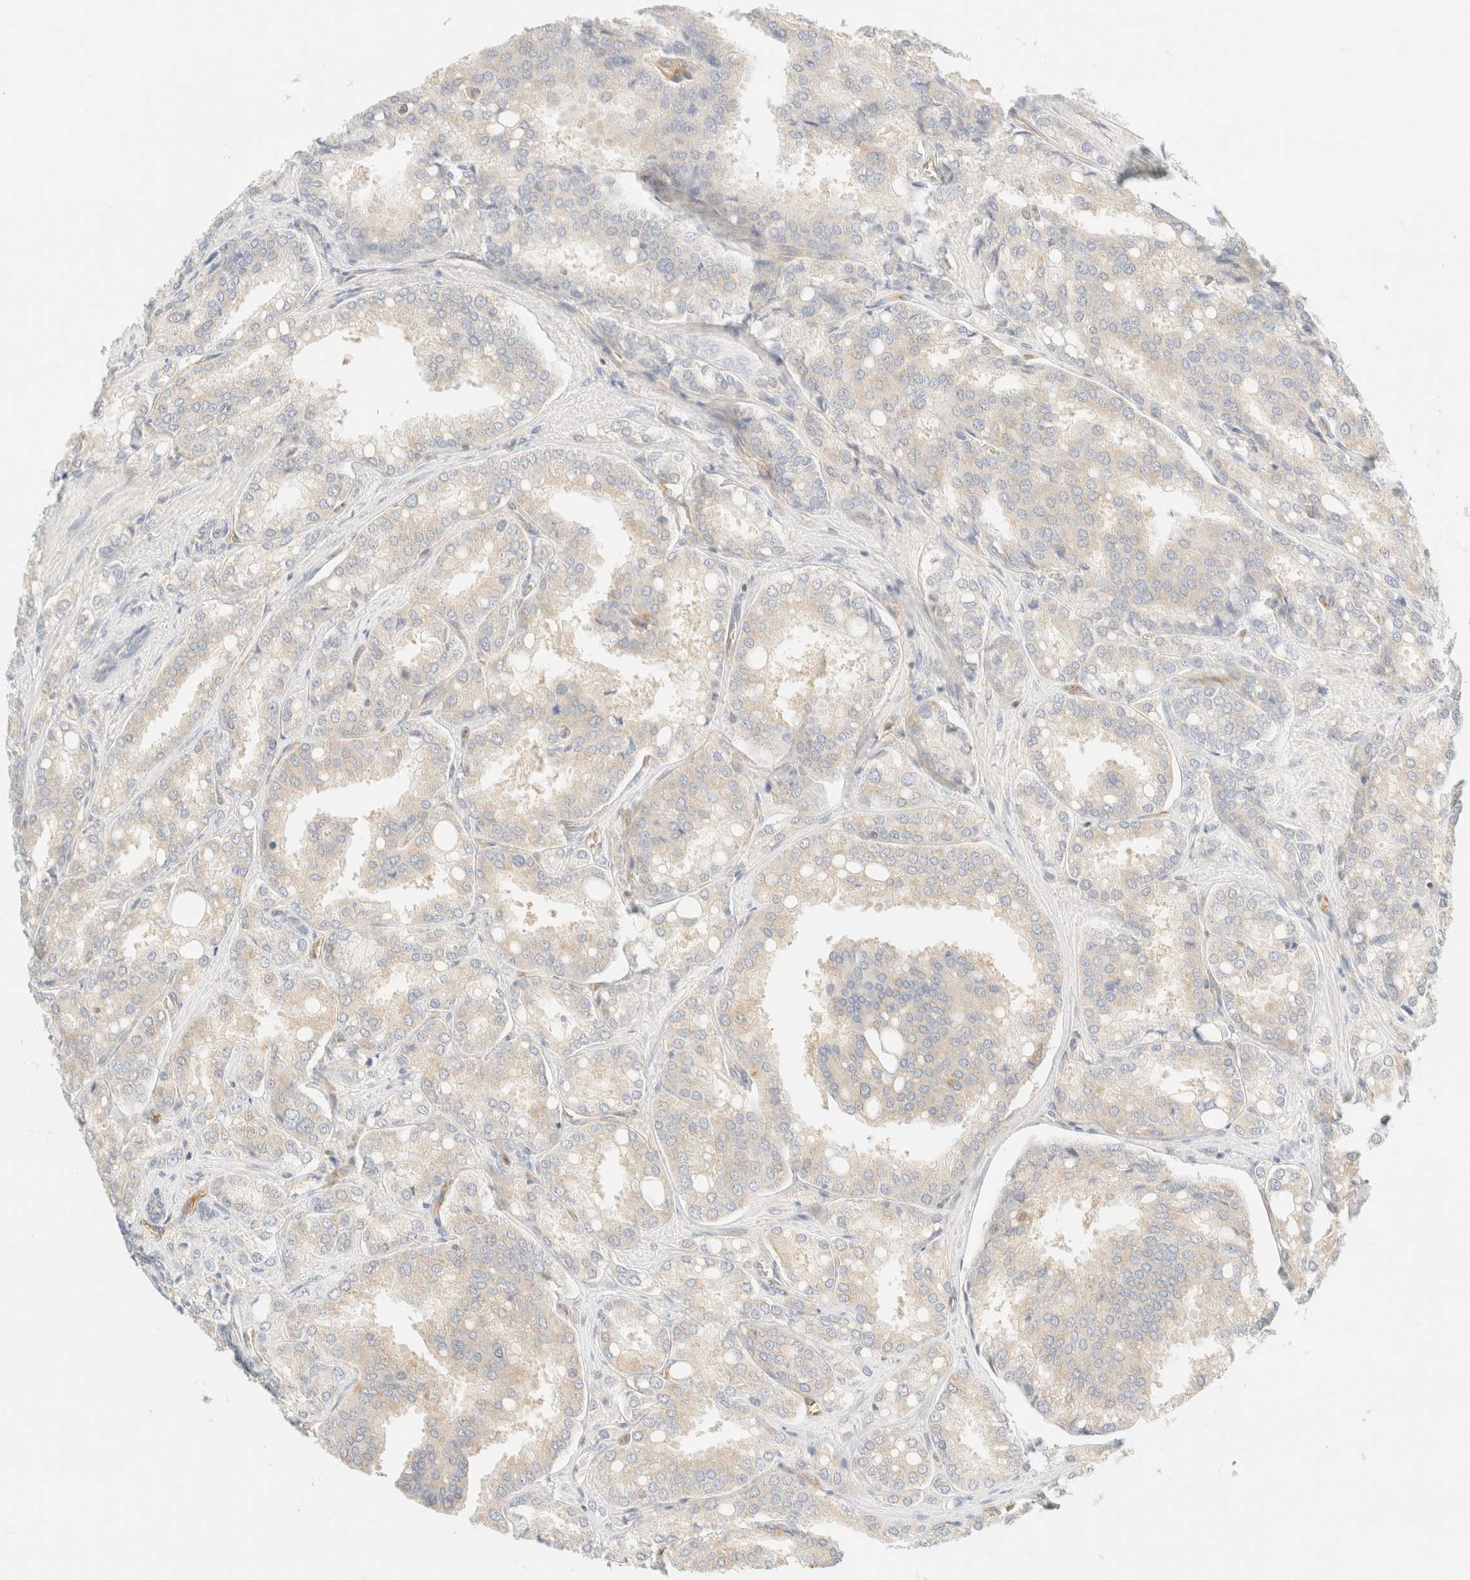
{"staining": {"intensity": "negative", "quantity": "none", "location": "none"}, "tissue": "prostate cancer", "cell_type": "Tumor cells", "image_type": "cancer", "snomed": [{"axis": "morphology", "description": "Adenocarcinoma, High grade"}, {"axis": "topography", "description": "Prostate"}], "caption": "DAB (3,3'-diaminobenzidine) immunohistochemical staining of prostate adenocarcinoma (high-grade) displays no significant staining in tumor cells.", "gene": "FHOD1", "patient": {"sex": "male", "age": 50}}